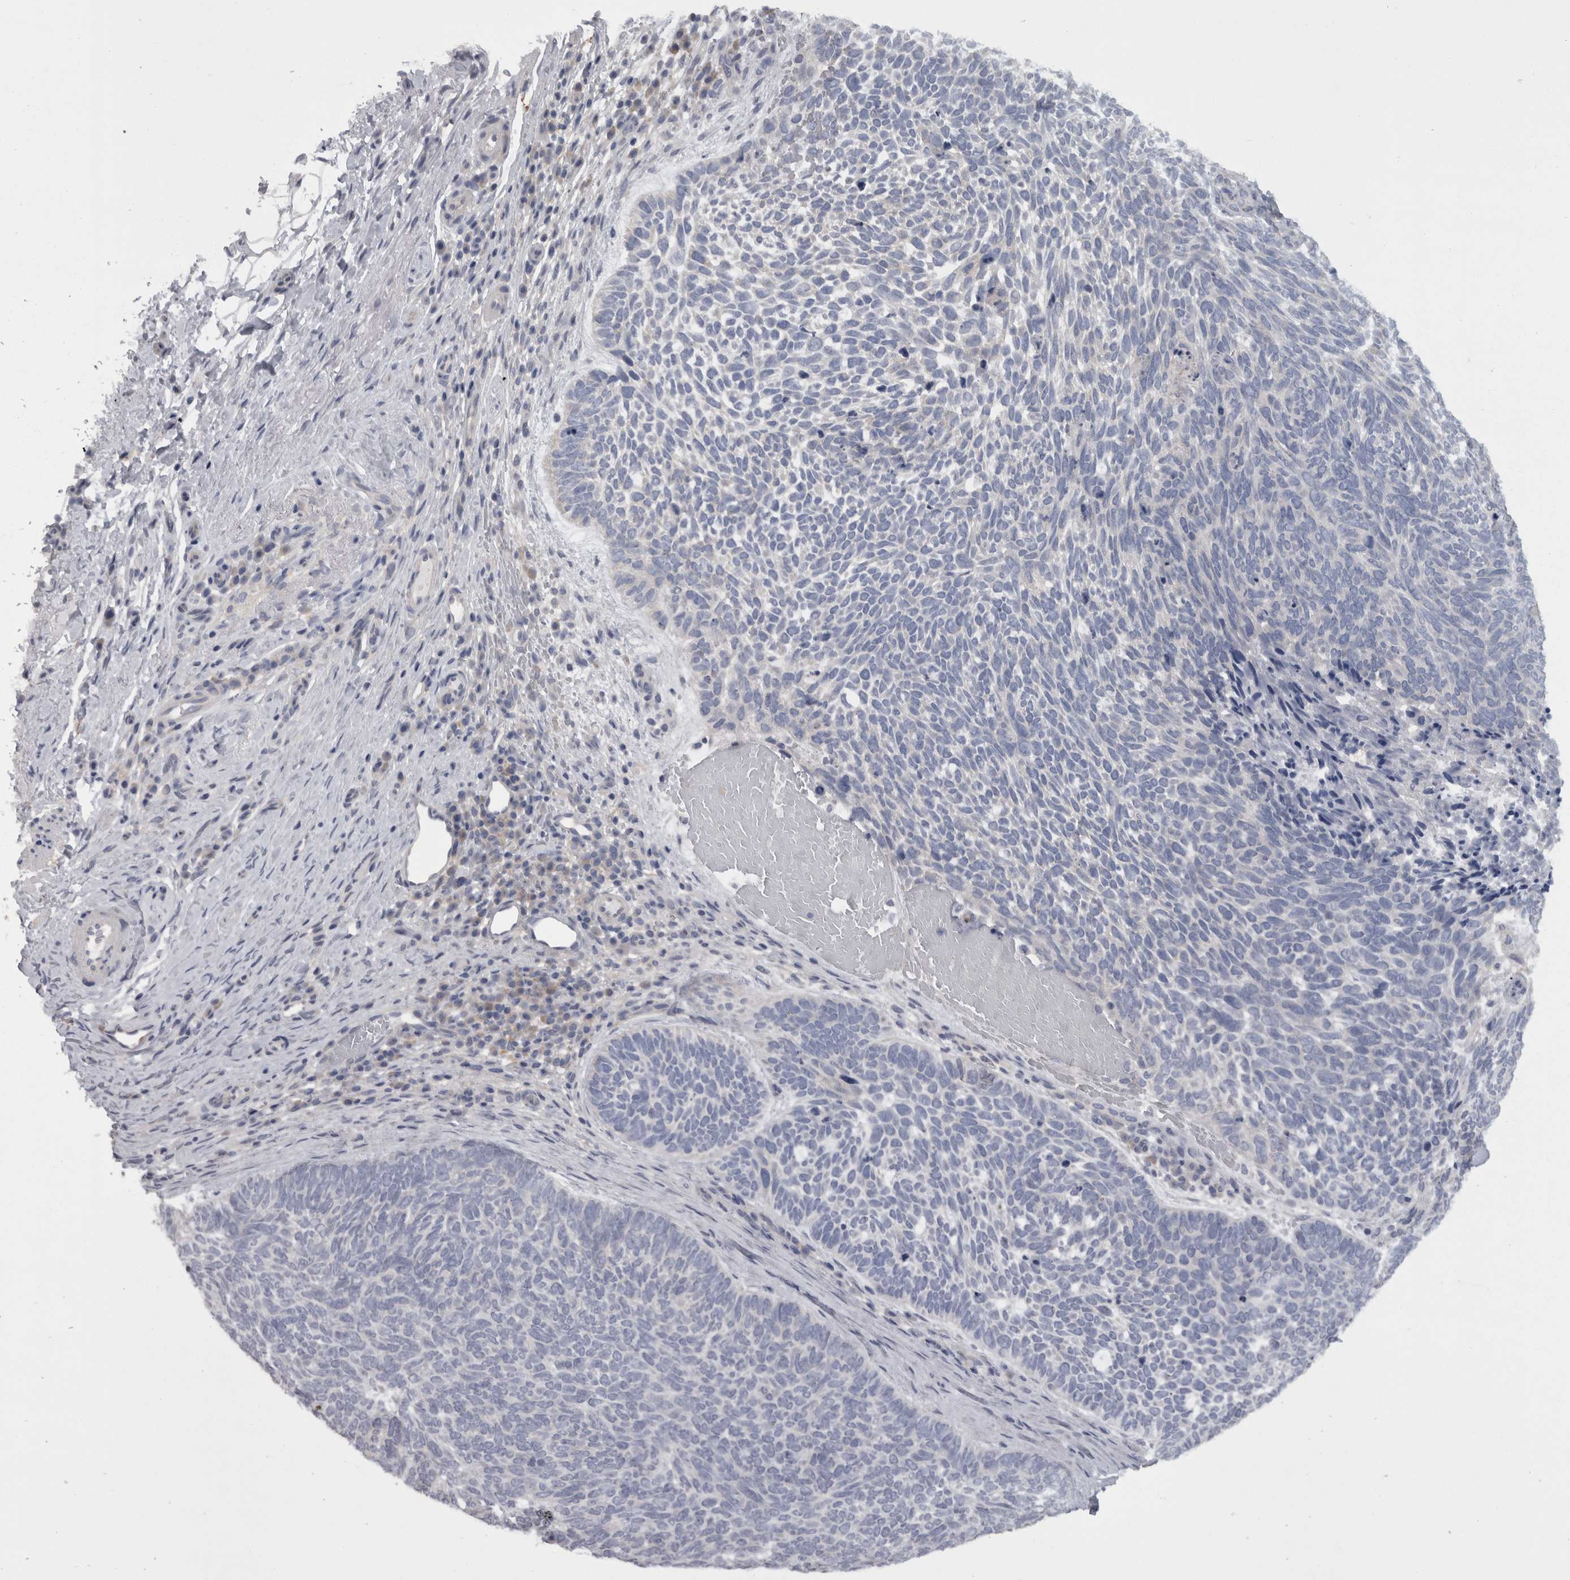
{"staining": {"intensity": "negative", "quantity": "none", "location": "none"}, "tissue": "skin cancer", "cell_type": "Tumor cells", "image_type": "cancer", "snomed": [{"axis": "morphology", "description": "Basal cell carcinoma"}, {"axis": "topography", "description": "Skin"}], "caption": "Immunohistochemistry image of neoplastic tissue: basal cell carcinoma (skin) stained with DAB (3,3'-diaminobenzidine) exhibits no significant protein staining in tumor cells. (DAB IHC visualized using brightfield microscopy, high magnification).", "gene": "CAMK2D", "patient": {"sex": "female", "age": 85}}